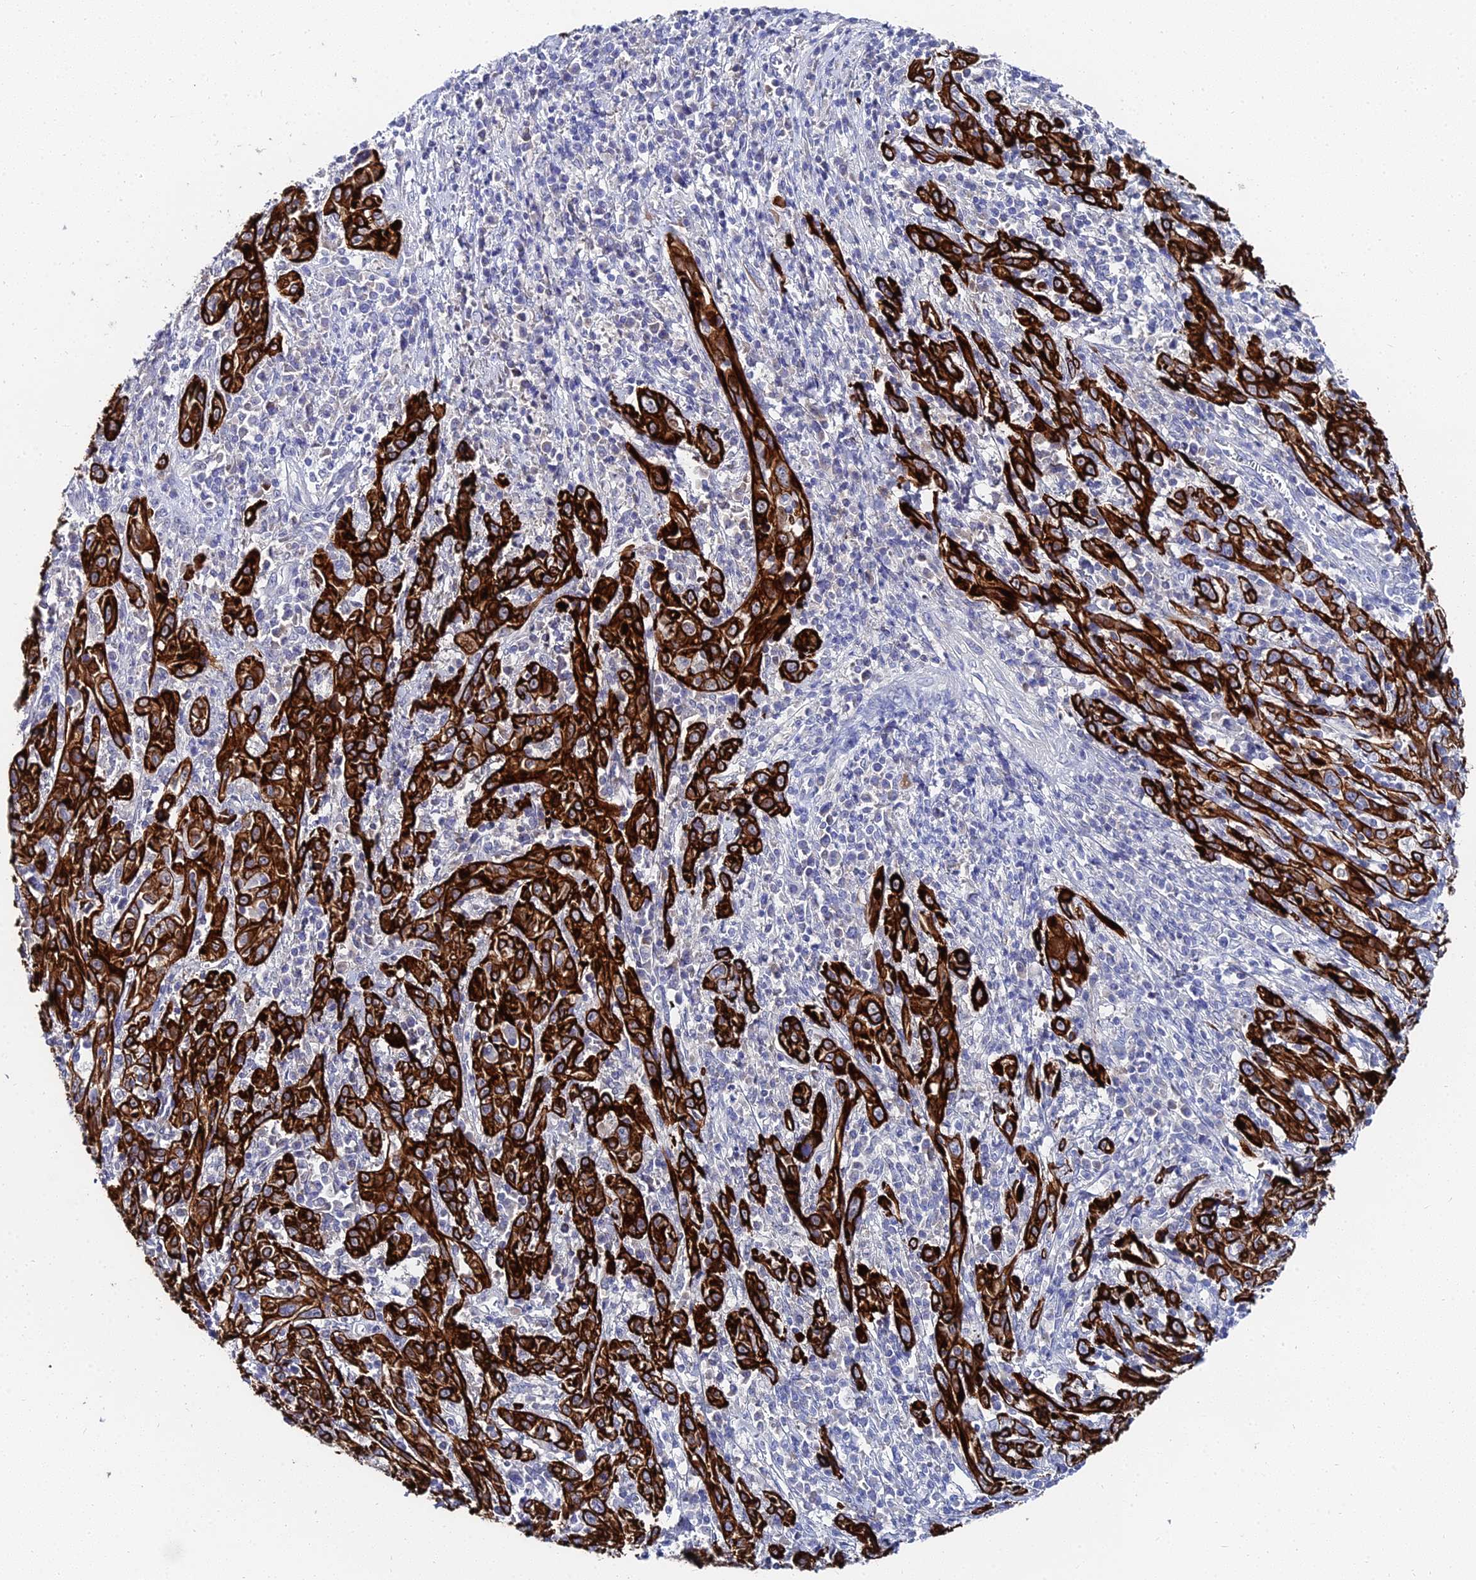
{"staining": {"intensity": "strong", "quantity": "25%-75%", "location": "cytoplasmic/membranous"}, "tissue": "cervical cancer", "cell_type": "Tumor cells", "image_type": "cancer", "snomed": [{"axis": "morphology", "description": "Squamous cell carcinoma, NOS"}, {"axis": "topography", "description": "Cervix"}], "caption": "The histopathology image exhibits immunohistochemical staining of squamous cell carcinoma (cervical). There is strong cytoplasmic/membranous staining is seen in approximately 25%-75% of tumor cells.", "gene": "KRT17", "patient": {"sex": "female", "age": 46}}